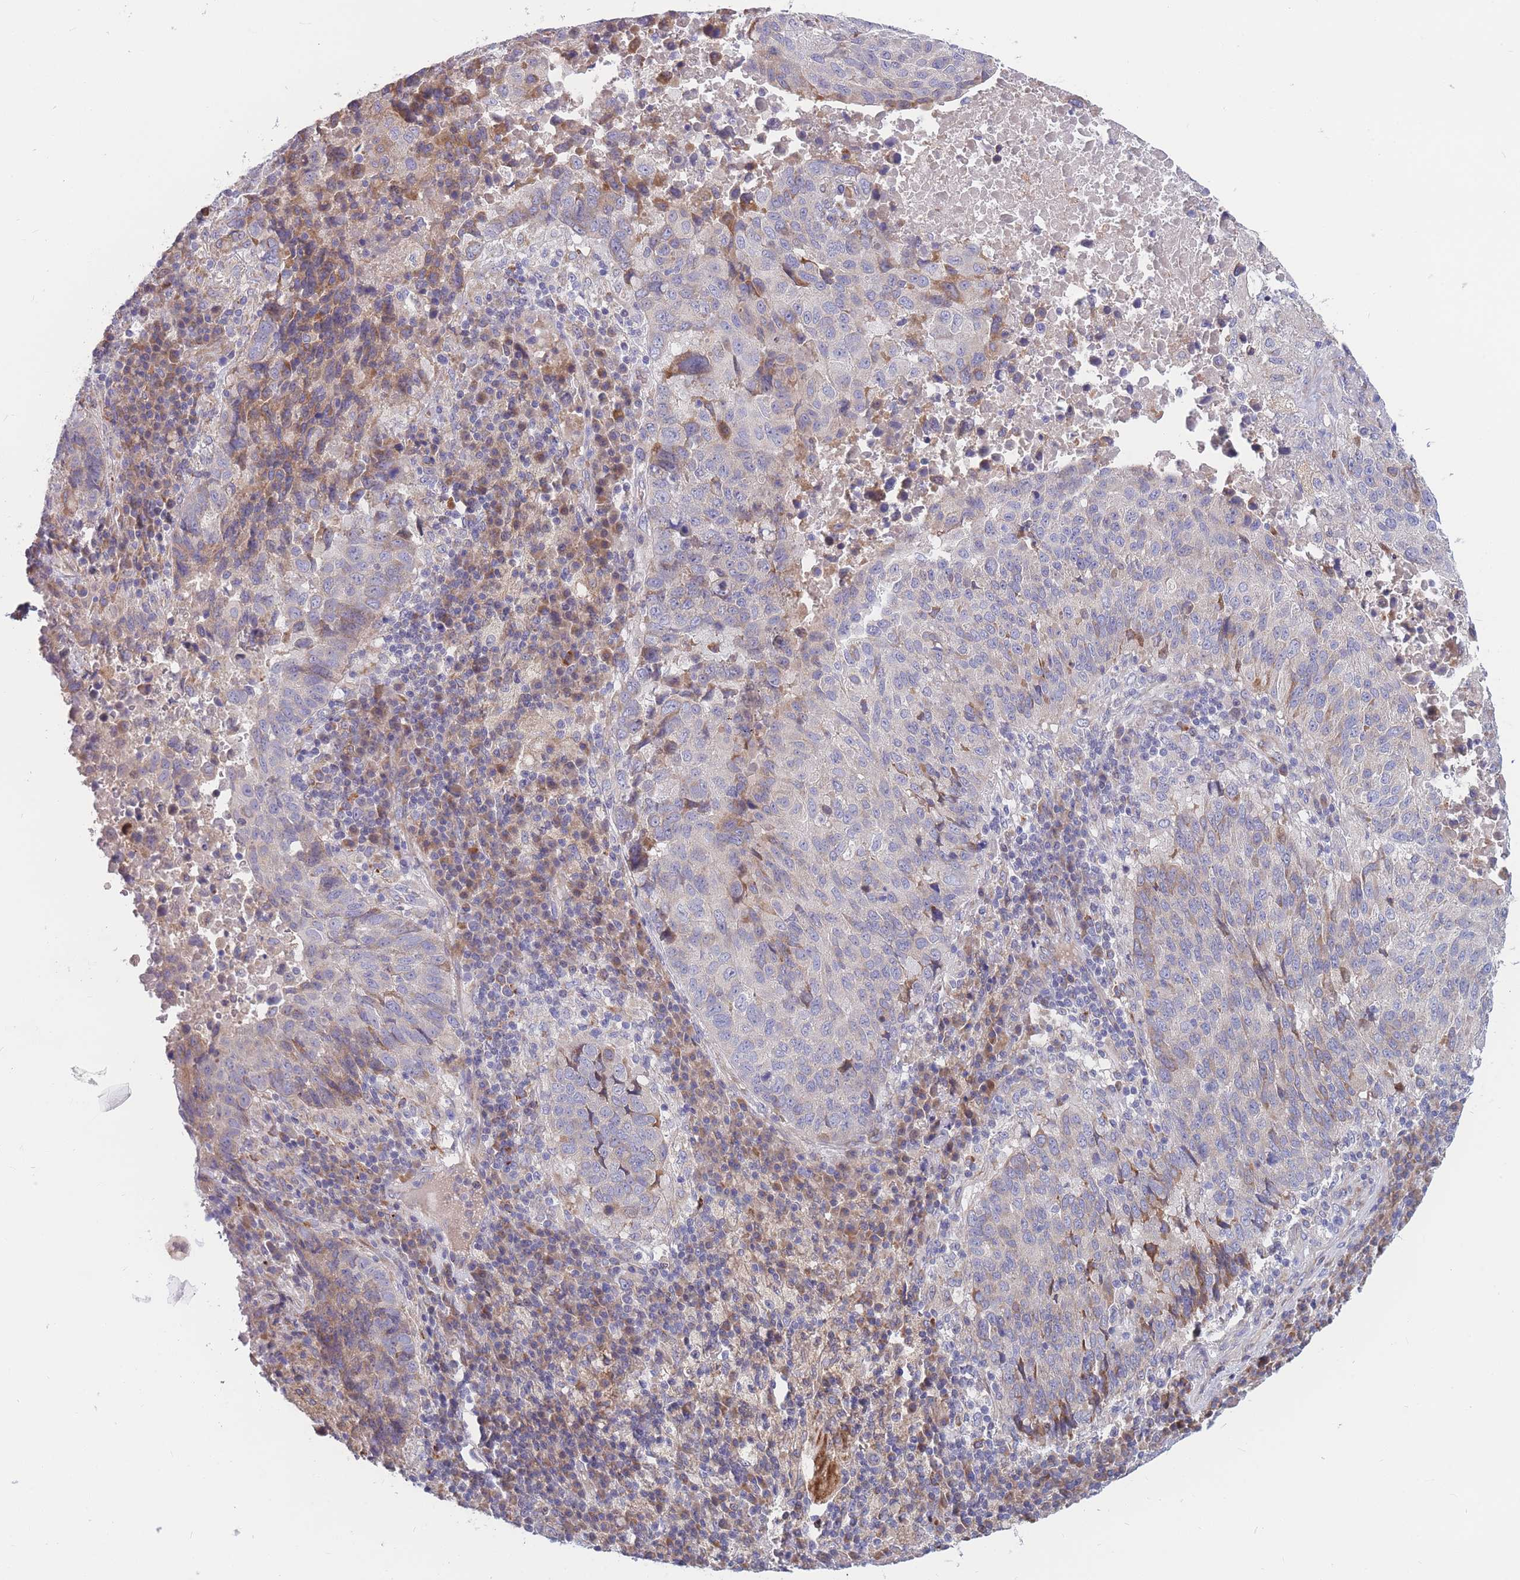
{"staining": {"intensity": "moderate", "quantity": "<25%", "location": "cytoplasmic/membranous"}, "tissue": "lung cancer", "cell_type": "Tumor cells", "image_type": "cancer", "snomed": [{"axis": "morphology", "description": "Squamous cell carcinoma, NOS"}, {"axis": "topography", "description": "Lung"}], "caption": "Immunohistochemistry histopathology image of squamous cell carcinoma (lung) stained for a protein (brown), which displays low levels of moderate cytoplasmic/membranous positivity in about <25% of tumor cells.", "gene": "TMEM131L", "patient": {"sex": "male", "age": 73}}